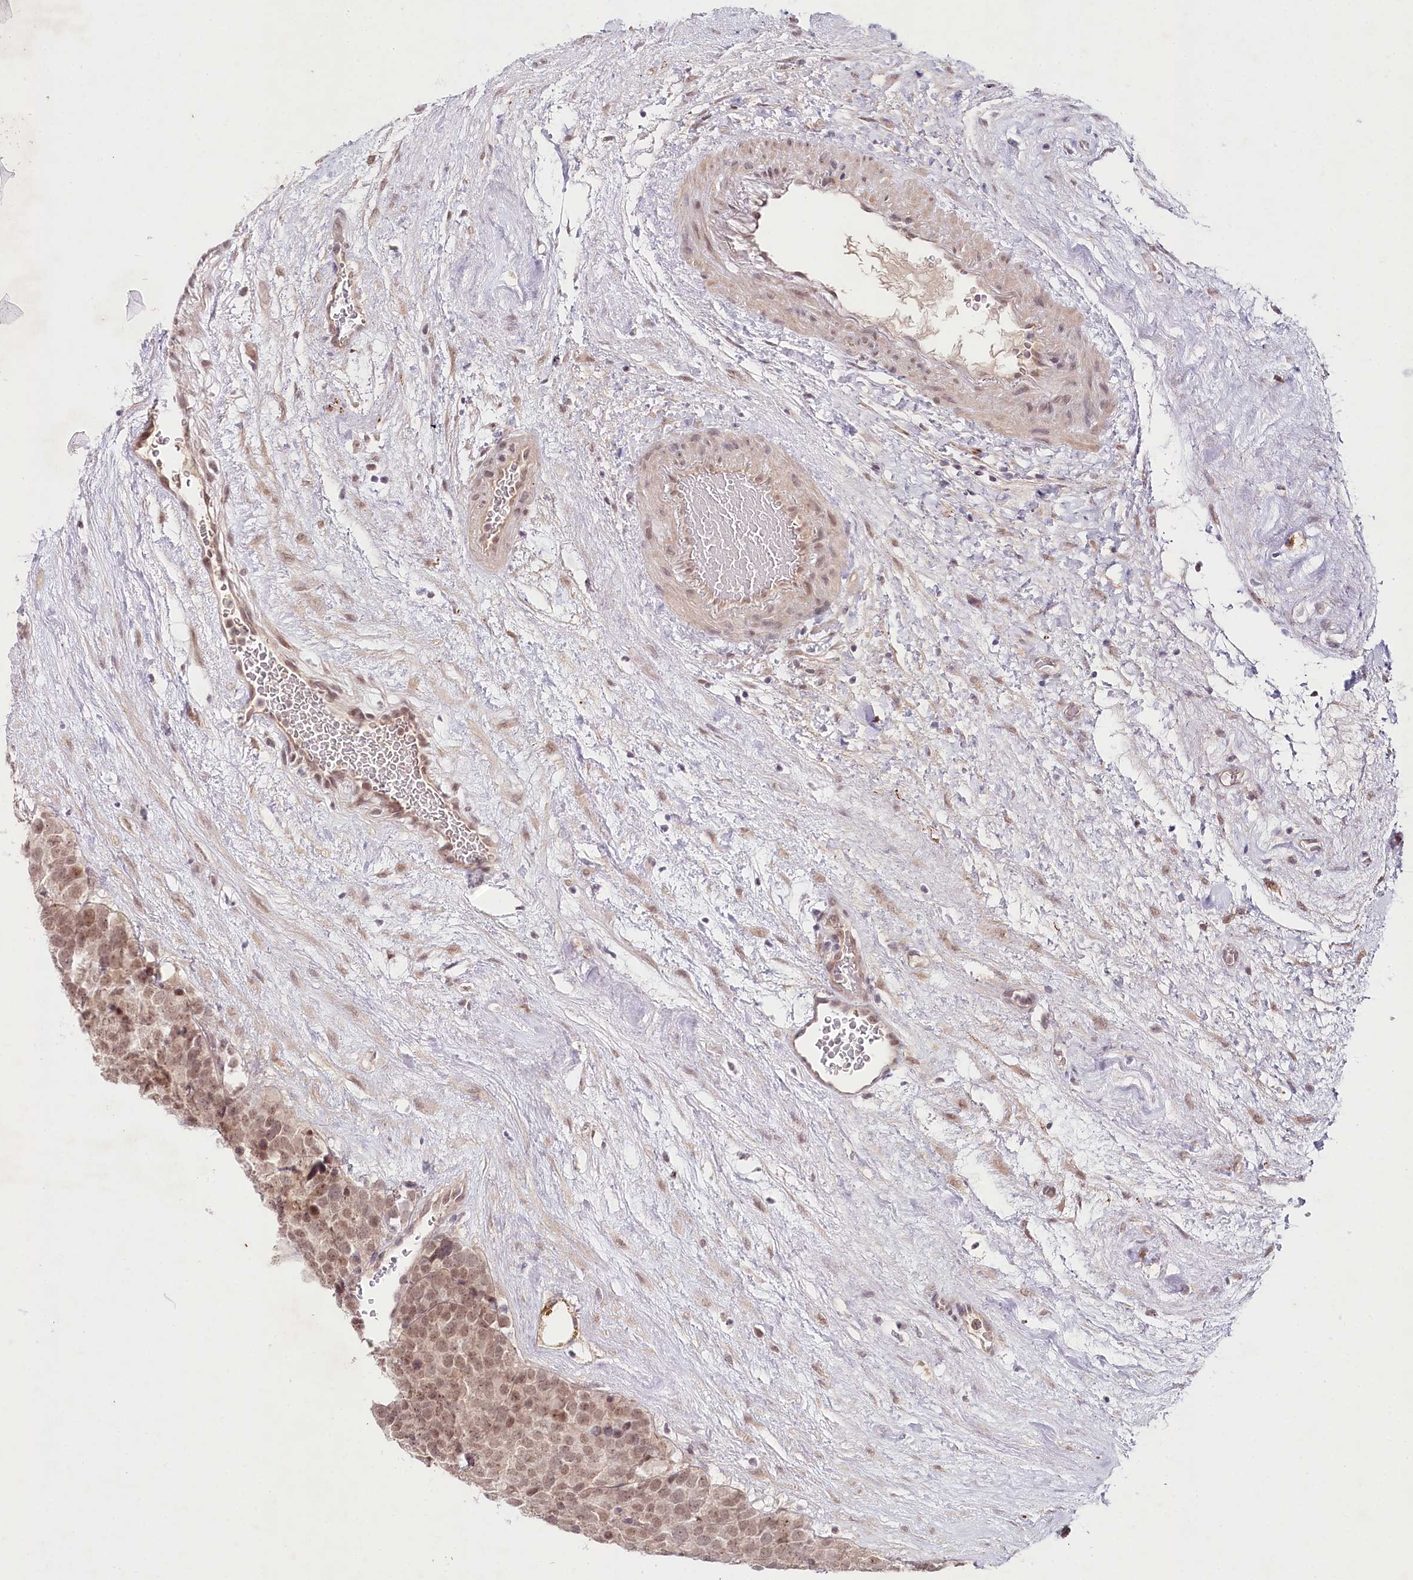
{"staining": {"intensity": "moderate", "quantity": ">75%", "location": "nuclear"}, "tissue": "testis cancer", "cell_type": "Tumor cells", "image_type": "cancer", "snomed": [{"axis": "morphology", "description": "Seminoma, NOS"}, {"axis": "topography", "description": "Testis"}], "caption": "Testis cancer (seminoma) stained with DAB (3,3'-diaminobenzidine) immunohistochemistry (IHC) displays medium levels of moderate nuclear expression in approximately >75% of tumor cells.", "gene": "AMTN", "patient": {"sex": "male", "age": 71}}